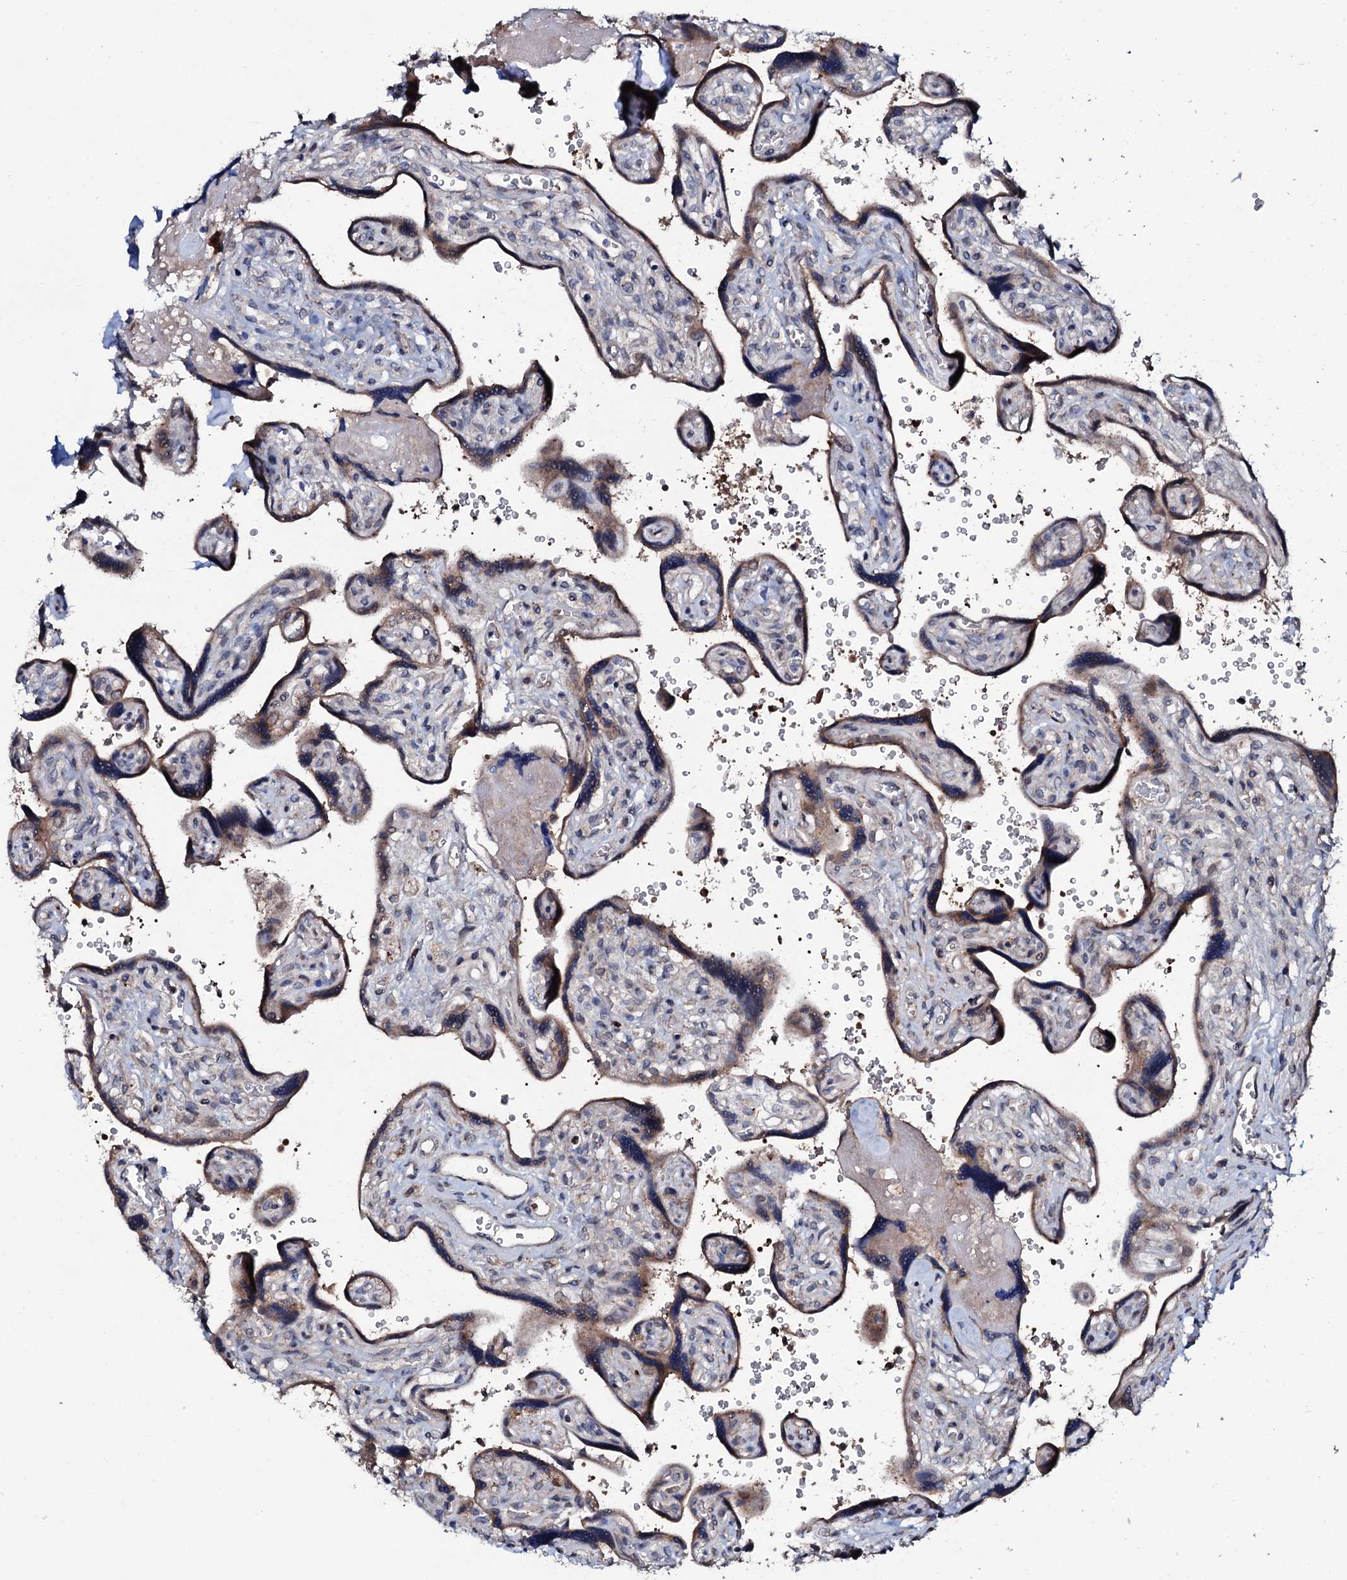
{"staining": {"intensity": "moderate", "quantity": "25%-75%", "location": "cytoplasmic/membranous"}, "tissue": "placenta", "cell_type": "Trophoblastic cells", "image_type": "normal", "snomed": [{"axis": "morphology", "description": "Normal tissue, NOS"}, {"axis": "topography", "description": "Placenta"}], "caption": "Protein expression analysis of unremarkable placenta shows moderate cytoplasmic/membranous positivity in approximately 25%-75% of trophoblastic cells.", "gene": "PPP1R3D", "patient": {"sex": "female", "age": 39}}